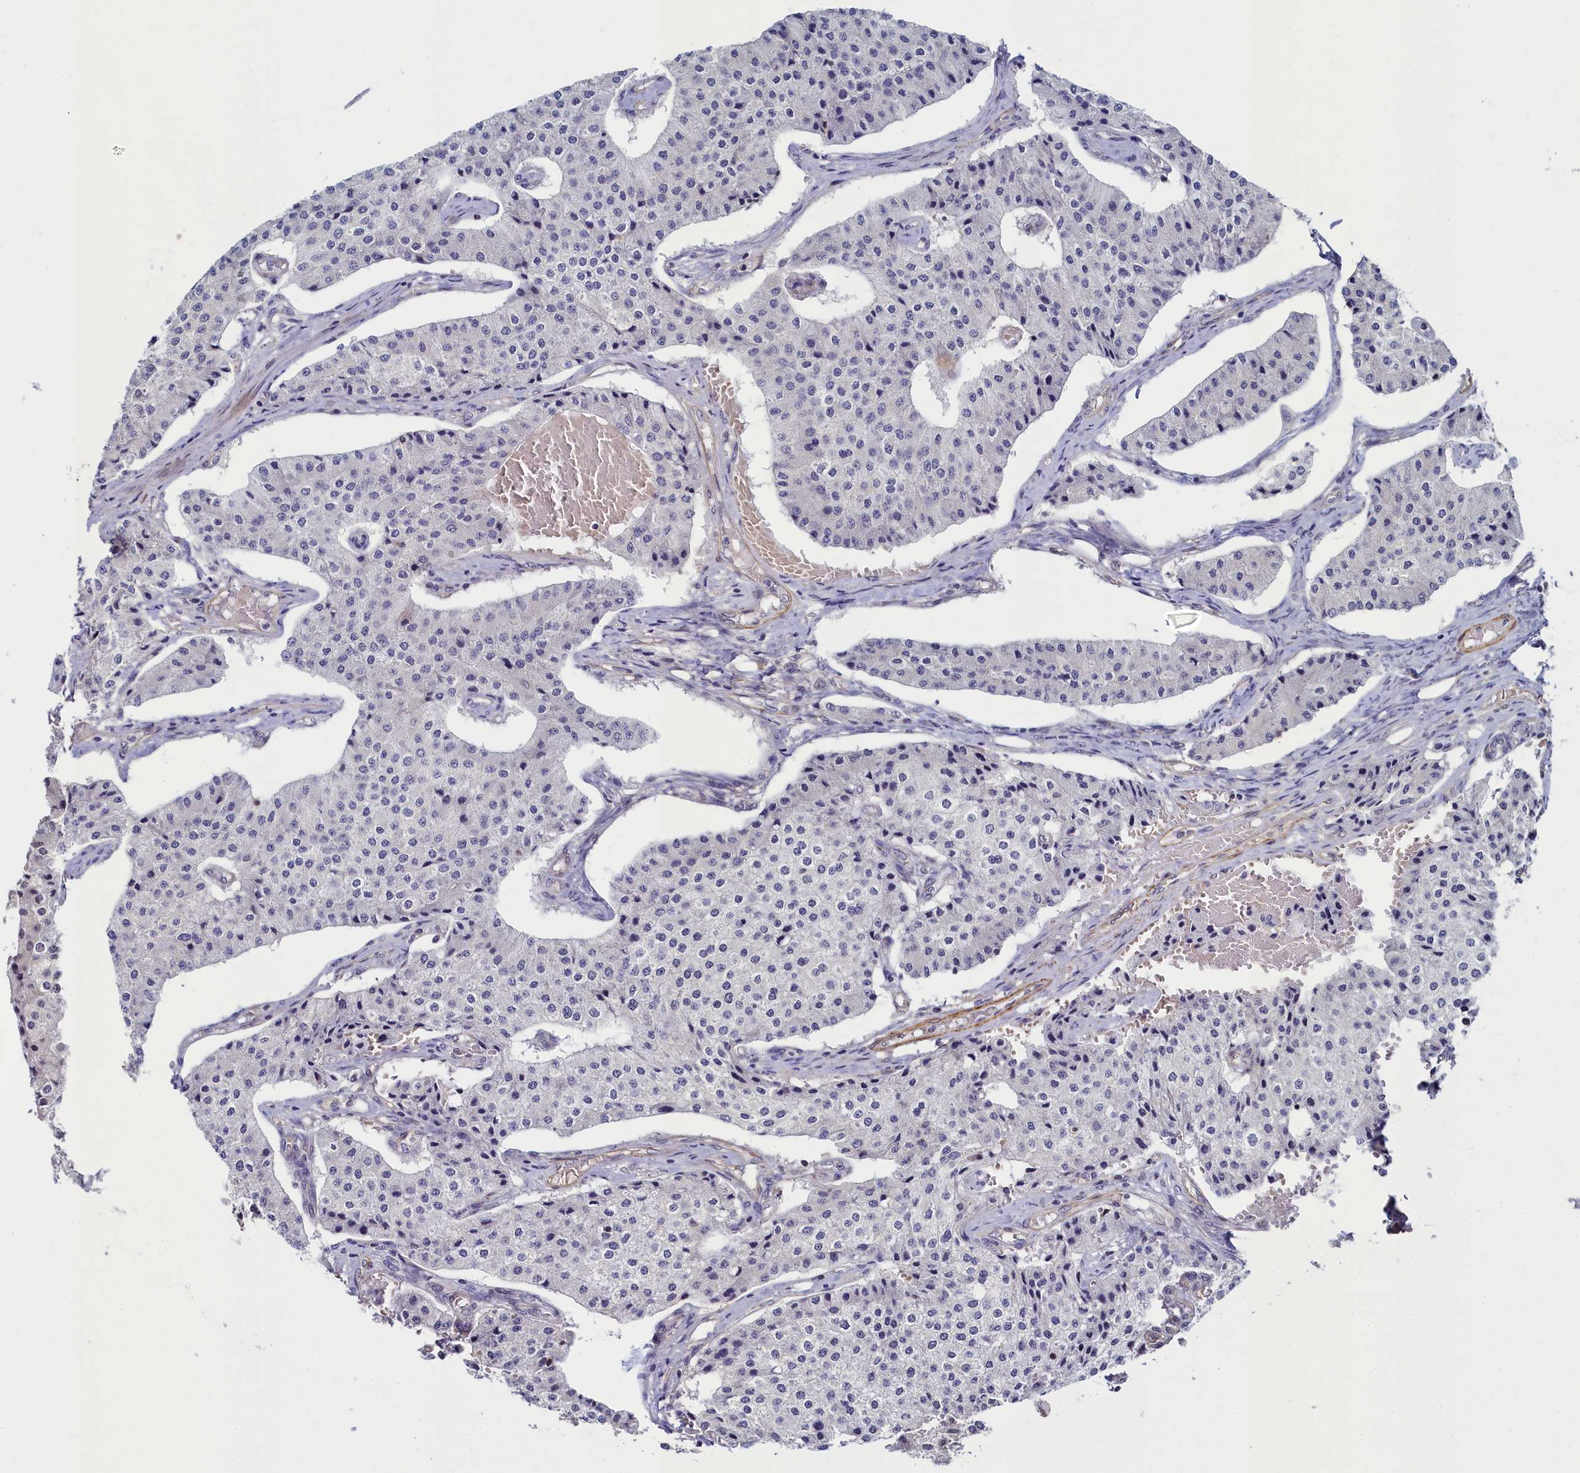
{"staining": {"intensity": "negative", "quantity": "none", "location": "none"}, "tissue": "carcinoid", "cell_type": "Tumor cells", "image_type": "cancer", "snomed": [{"axis": "morphology", "description": "Carcinoid, malignant, NOS"}, {"axis": "topography", "description": "Colon"}], "caption": "The histopathology image shows no significant positivity in tumor cells of carcinoid (malignant).", "gene": "INTS14", "patient": {"sex": "female", "age": 52}}